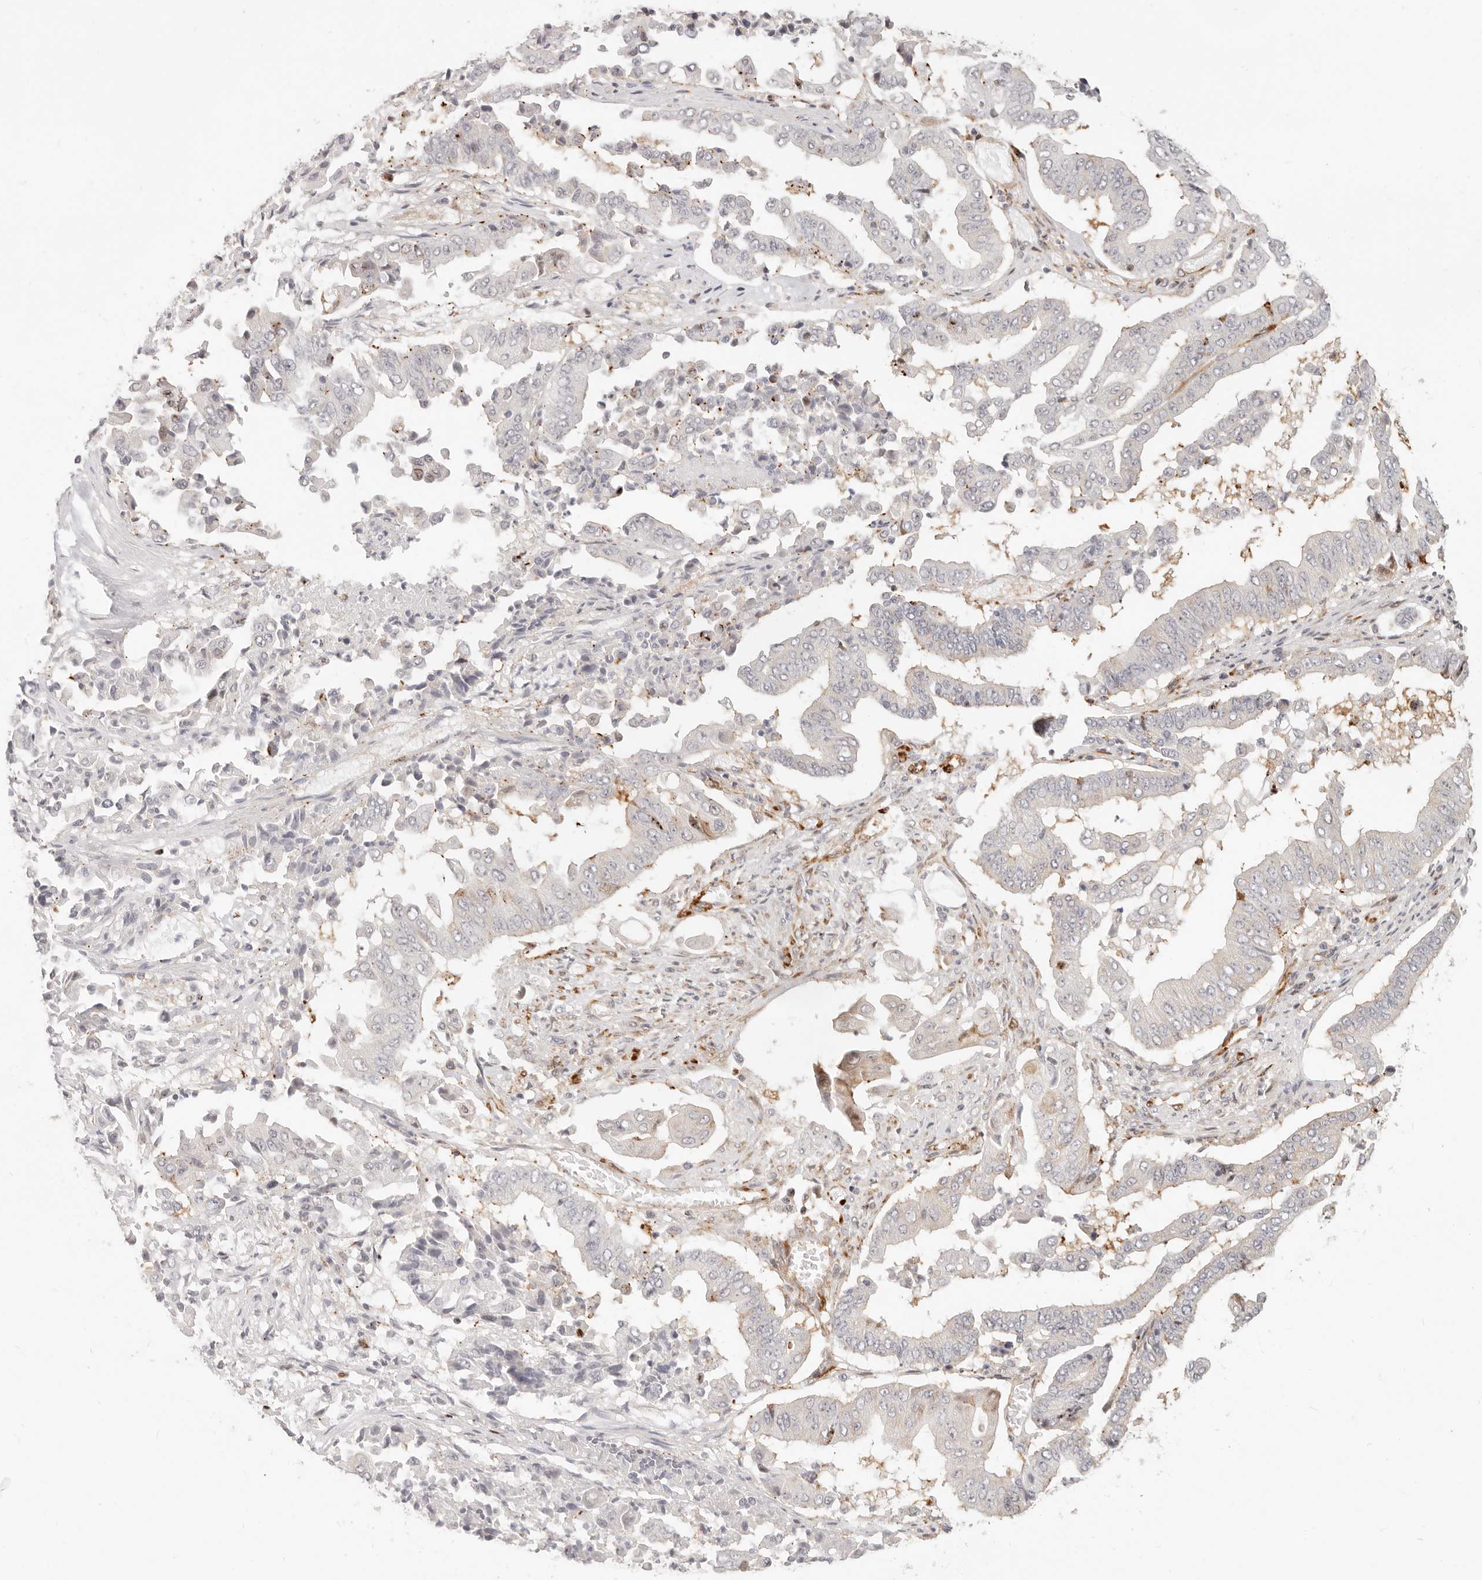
{"staining": {"intensity": "negative", "quantity": "none", "location": "none"}, "tissue": "pancreatic cancer", "cell_type": "Tumor cells", "image_type": "cancer", "snomed": [{"axis": "morphology", "description": "Adenocarcinoma, NOS"}, {"axis": "topography", "description": "Pancreas"}], "caption": "This is a image of immunohistochemistry staining of pancreatic cancer, which shows no positivity in tumor cells.", "gene": "SASS6", "patient": {"sex": "female", "age": 77}}